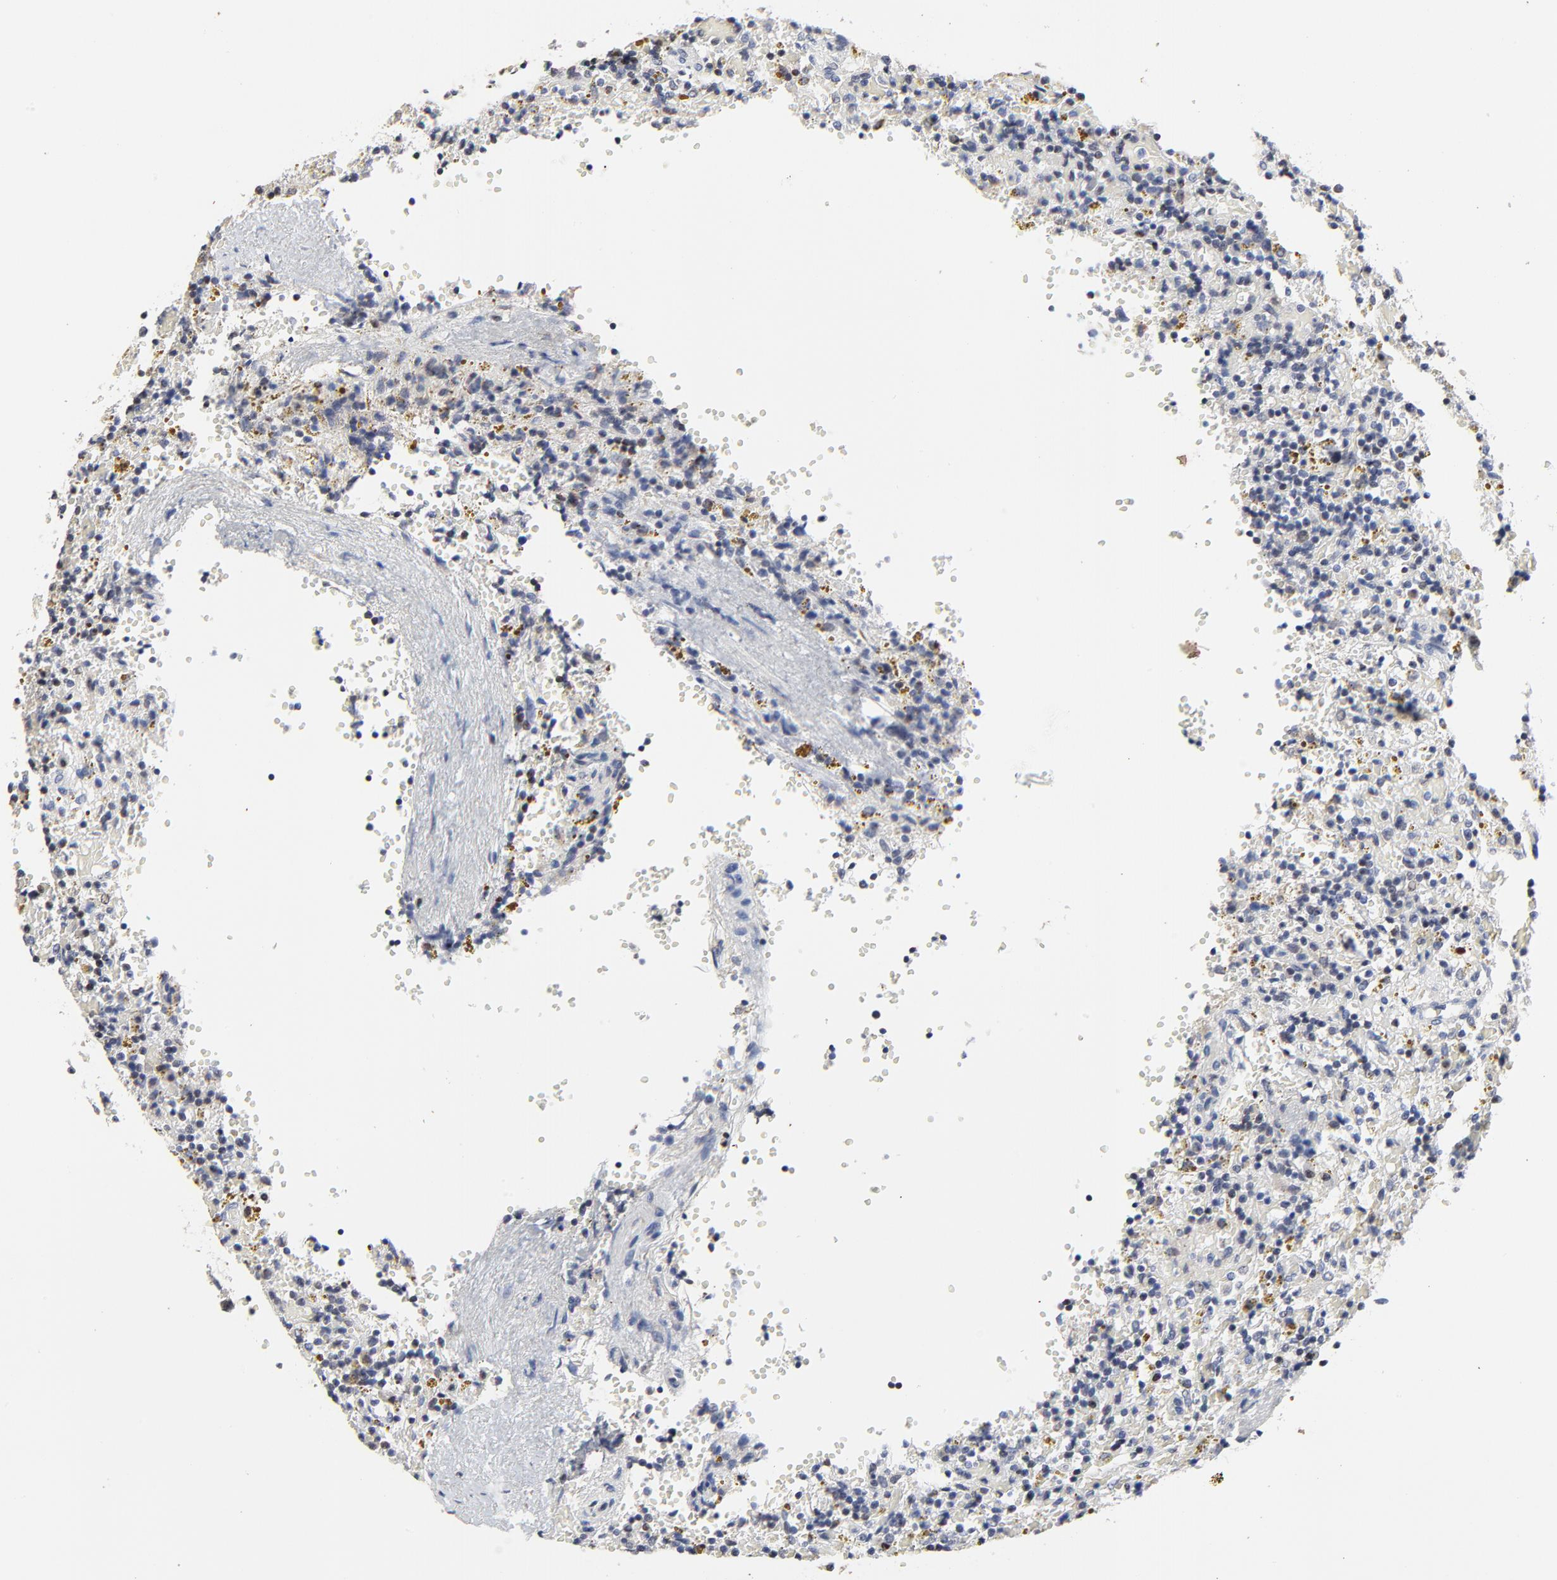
{"staining": {"intensity": "weak", "quantity": "<25%", "location": "nuclear"}, "tissue": "lymphoma", "cell_type": "Tumor cells", "image_type": "cancer", "snomed": [{"axis": "morphology", "description": "Malignant lymphoma, non-Hodgkin's type, Low grade"}, {"axis": "topography", "description": "Spleen"}], "caption": "The immunohistochemistry image has no significant staining in tumor cells of low-grade malignant lymphoma, non-Hodgkin's type tissue. (Stains: DAB (3,3'-diaminobenzidine) immunohistochemistry with hematoxylin counter stain, Microscopy: brightfield microscopy at high magnification).", "gene": "LNX1", "patient": {"sex": "female", "age": 65}}